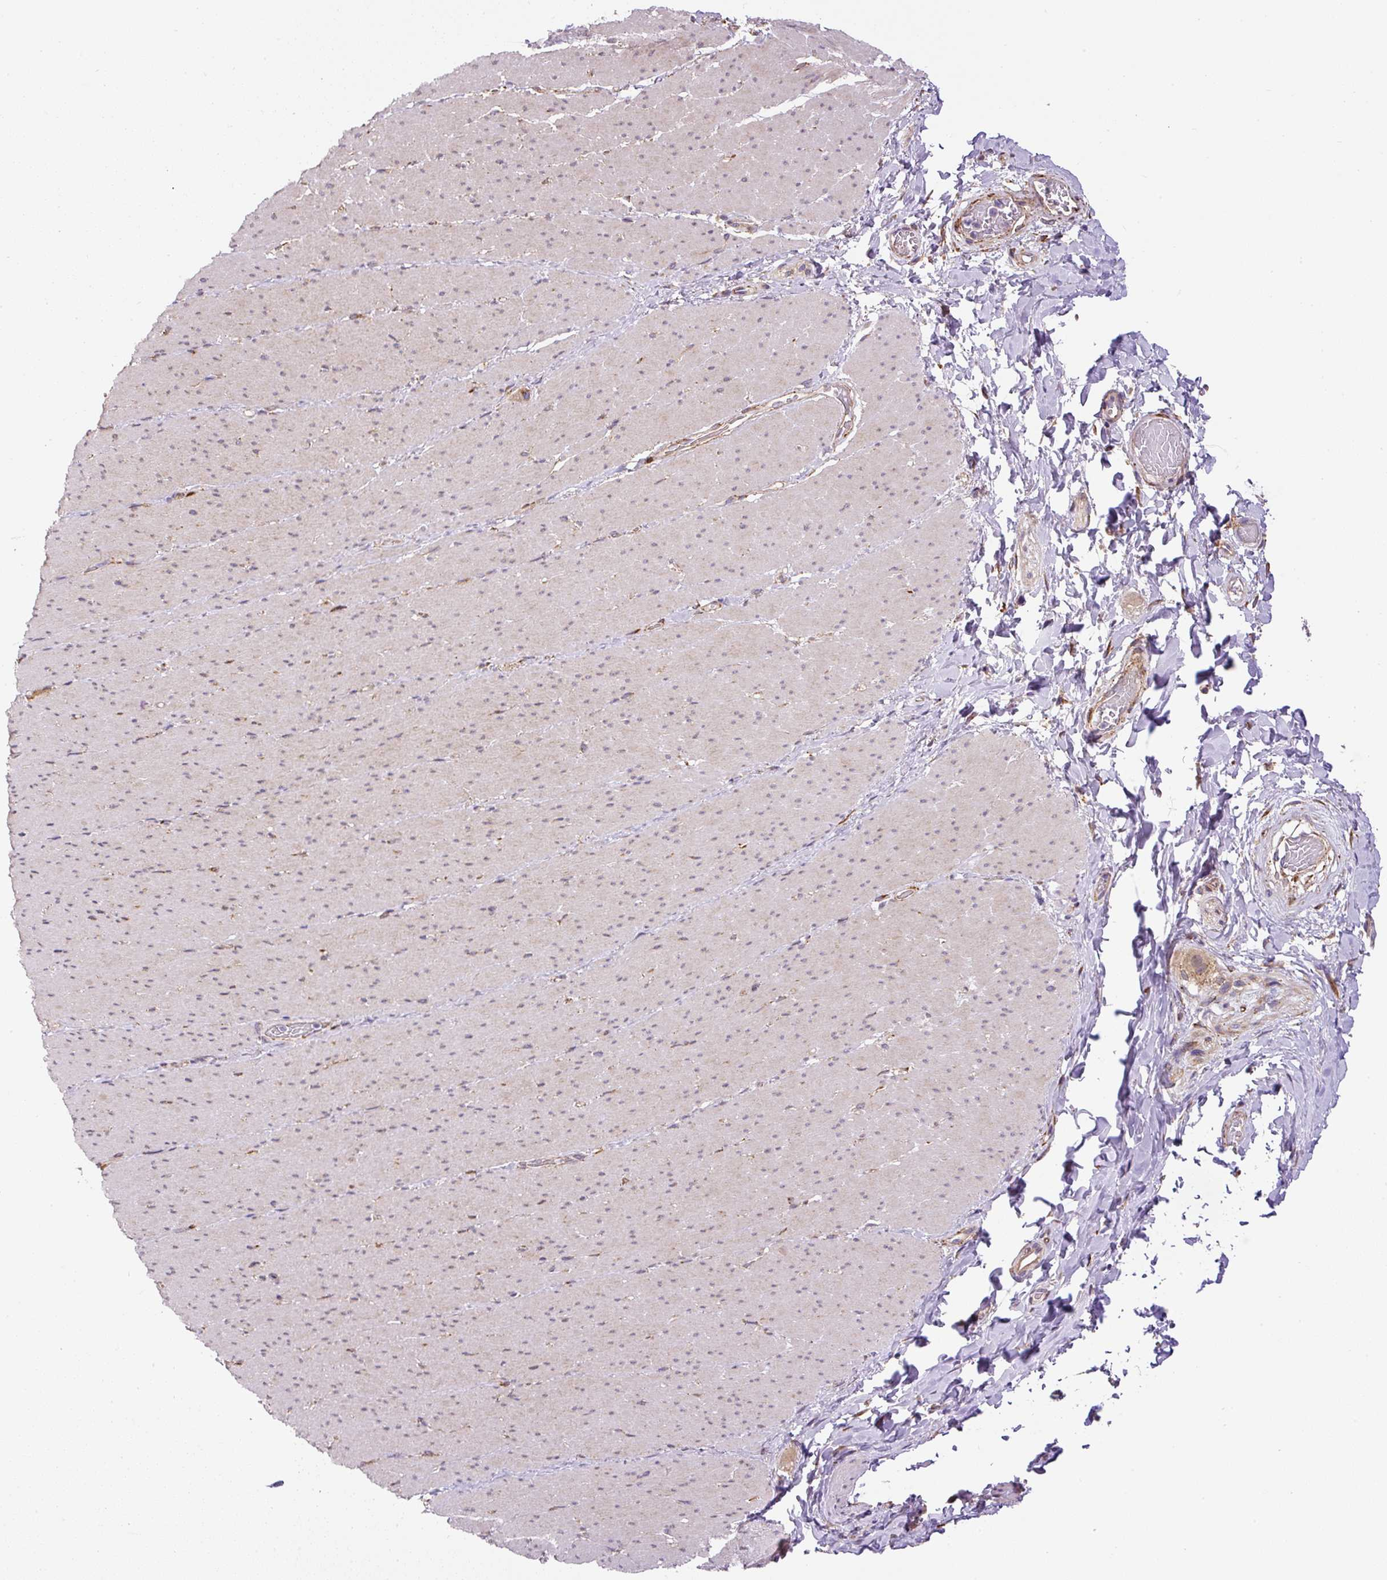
{"staining": {"intensity": "weak", "quantity": "25%-75%", "location": "cytoplasmic/membranous"}, "tissue": "smooth muscle", "cell_type": "Smooth muscle cells", "image_type": "normal", "snomed": [{"axis": "morphology", "description": "Normal tissue, NOS"}, {"axis": "topography", "description": "Smooth muscle"}, {"axis": "topography", "description": "Rectum"}], "caption": "Immunohistochemistry micrograph of normal smooth muscle stained for a protein (brown), which displays low levels of weak cytoplasmic/membranous staining in about 25%-75% of smooth muscle cells.", "gene": "RNF170", "patient": {"sex": "male", "age": 53}}